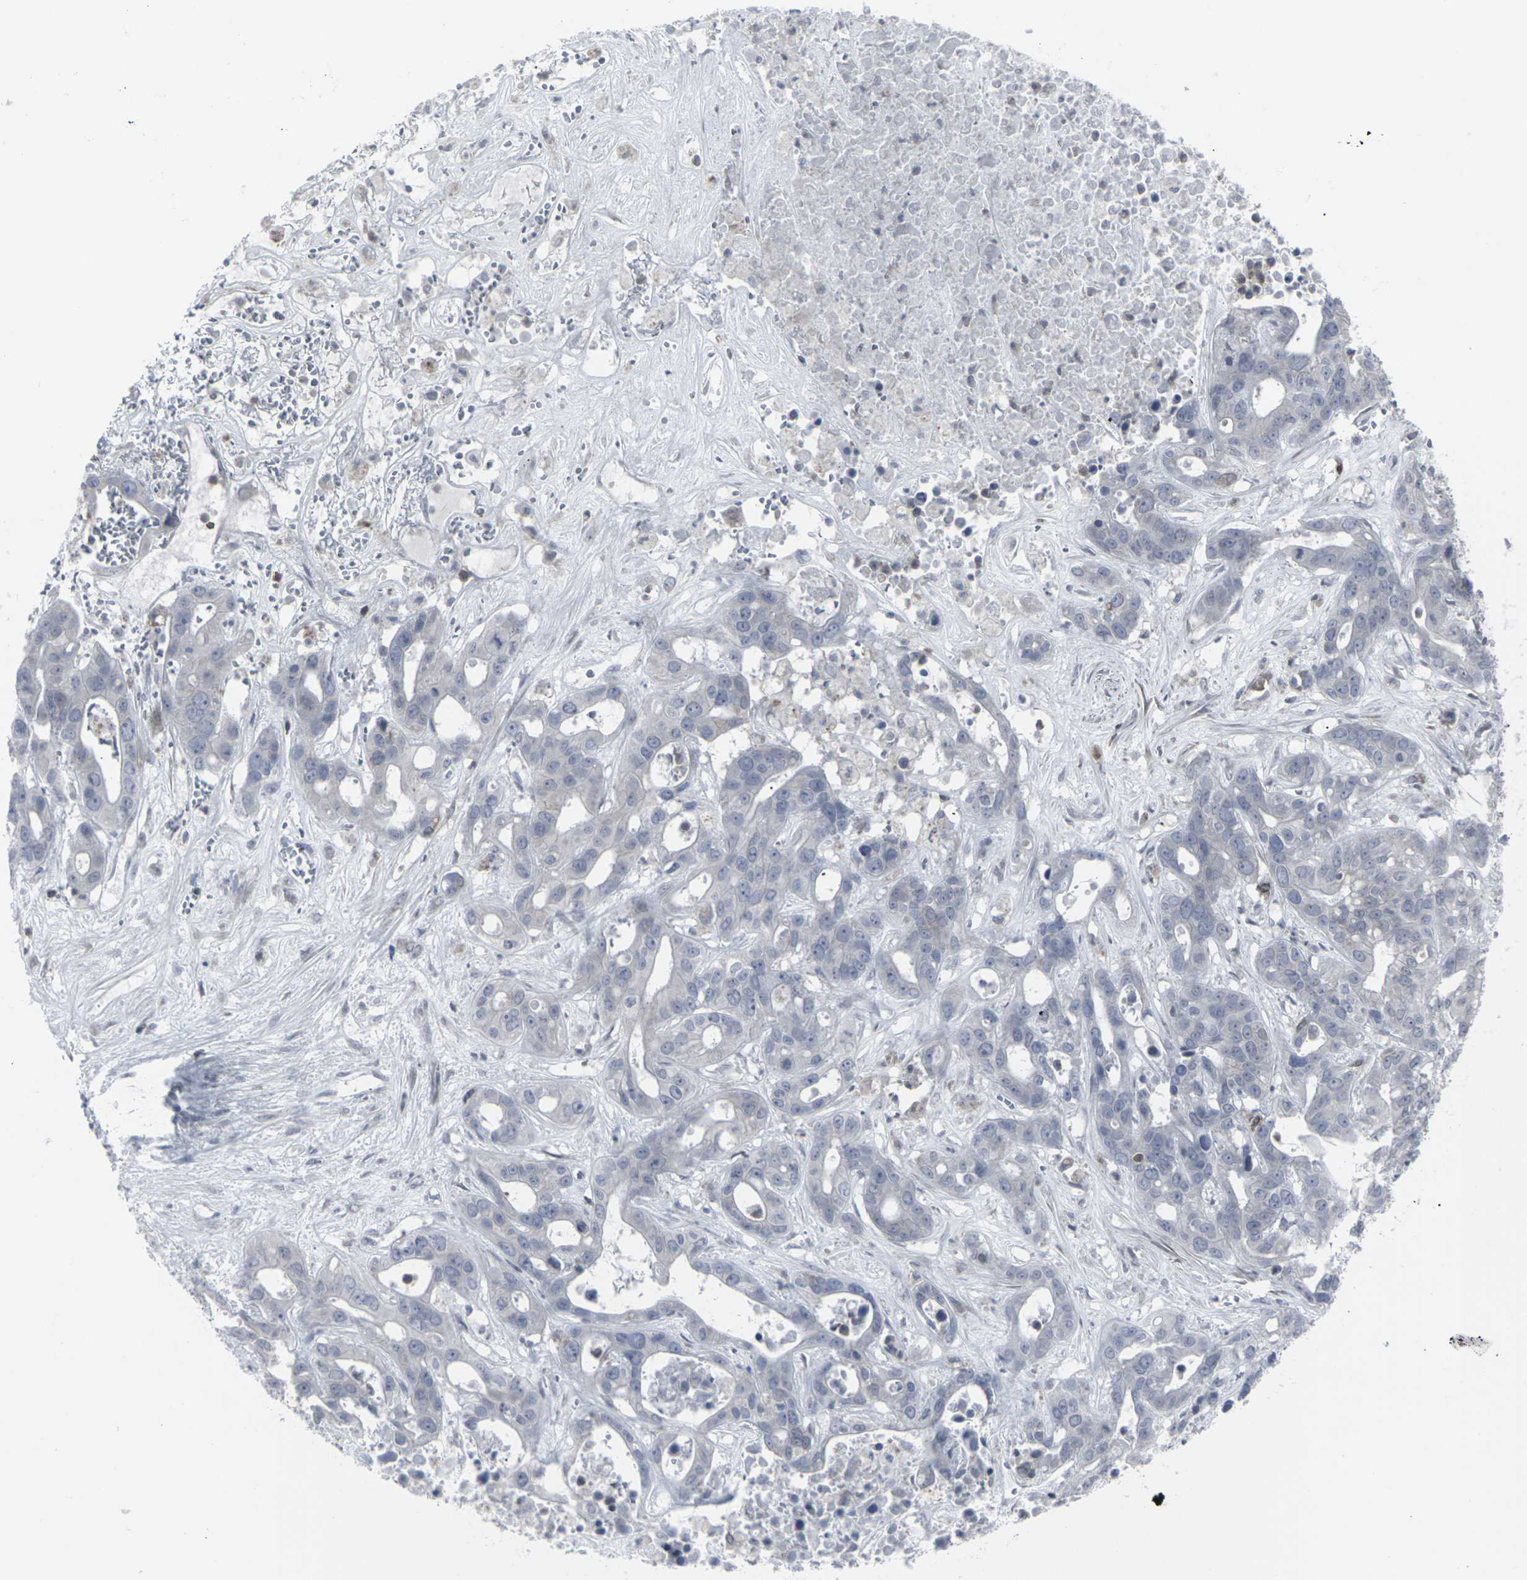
{"staining": {"intensity": "negative", "quantity": "none", "location": "none"}, "tissue": "liver cancer", "cell_type": "Tumor cells", "image_type": "cancer", "snomed": [{"axis": "morphology", "description": "Cholangiocarcinoma"}, {"axis": "topography", "description": "Liver"}], "caption": "A micrograph of liver cholangiocarcinoma stained for a protein displays no brown staining in tumor cells.", "gene": "APOBEC2", "patient": {"sex": "female", "age": 65}}